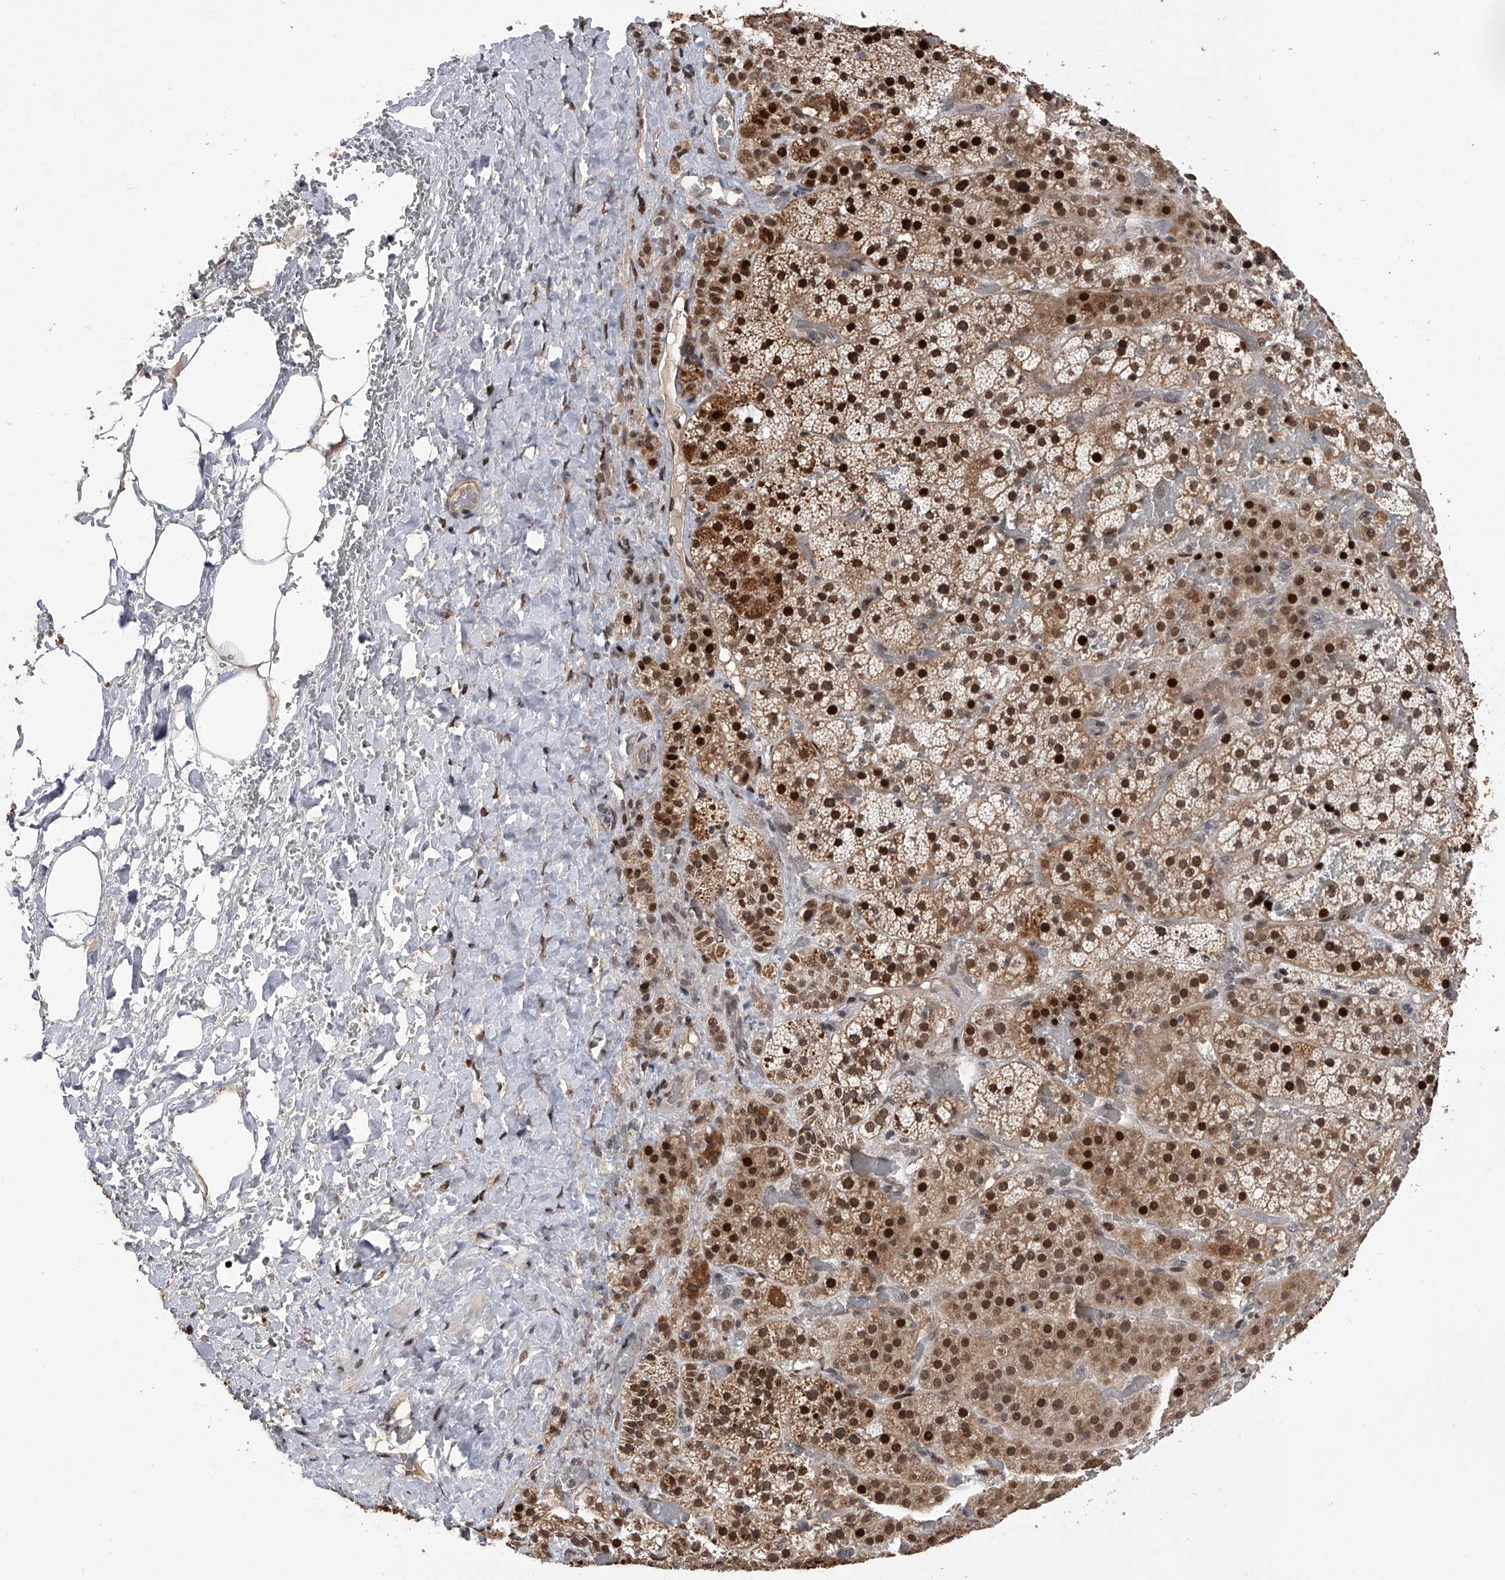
{"staining": {"intensity": "strong", "quantity": ">75%", "location": "cytoplasmic/membranous,nuclear"}, "tissue": "adrenal gland", "cell_type": "Glandular cells", "image_type": "normal", "snomed": [{"axis": "morphology", "description": "Normal tissue, NOS"}, {"axis": "topography", "description": "Adrenal gland"}], "caption": "Protein analysis of normal adrenal gland demonstrates strong cytoplasmic/membranous,nuclear expression in approximately >75% of glandular cells. The staining was performed using DAB (3,3'-diaminobenzidine), with brown indicating positive protein expression. Nuclei are stained blue with hematoxylin.", "gene": "ZNF426", "patient": {"sex": "male", "age": 57}}